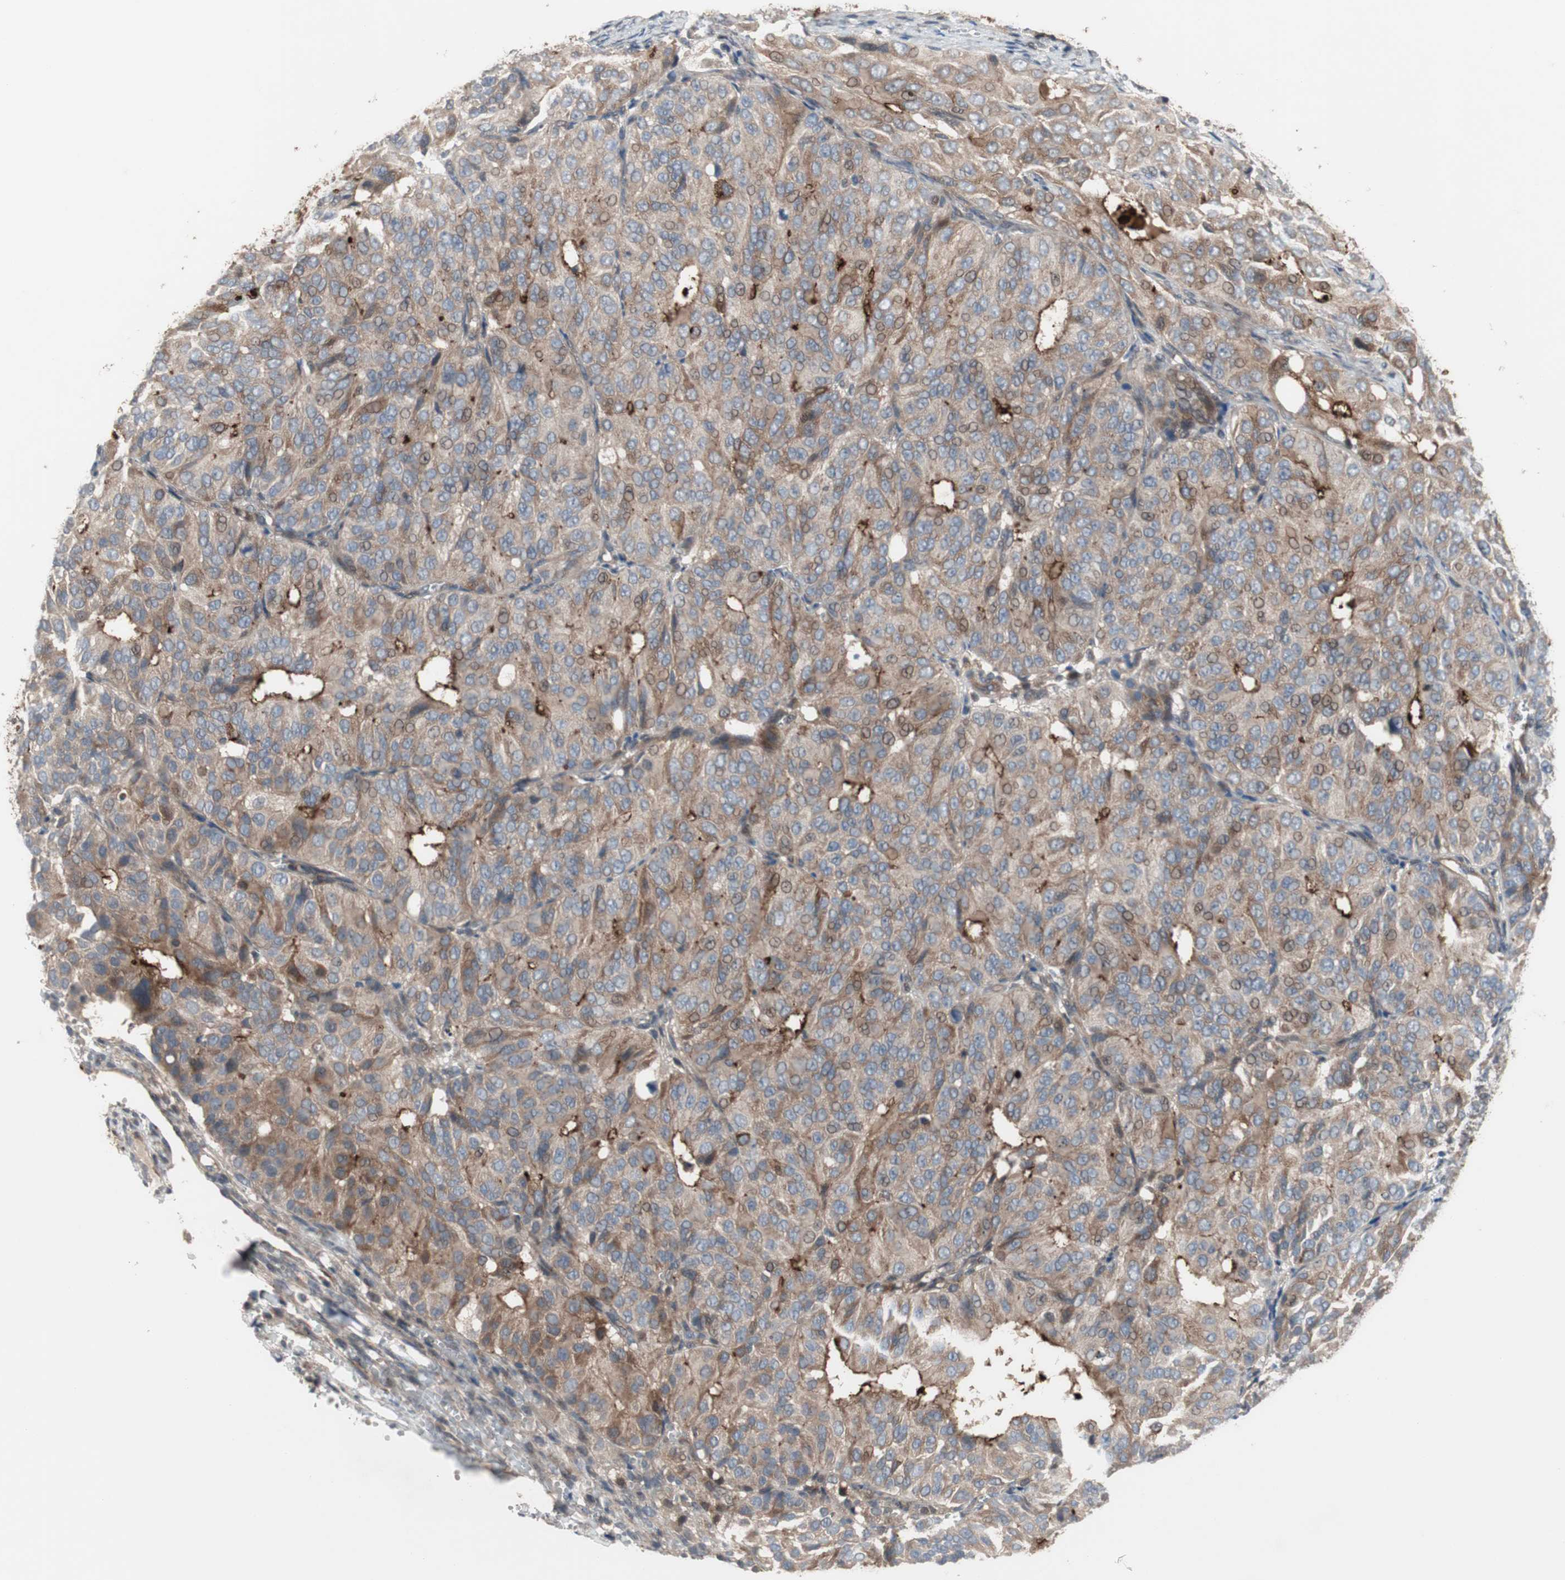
{"staining": {"intensity": "weak", "quantity": ">75%", "location": "cytoplasmic/membranous"}, "tissue": "ovarian cancer", "cell_type": "Tumor cells", "image_type": "cancer", "snomed": [{"axis": "morphology", "description": "Carcinoma, endometroid"}, {"axis": "topography", "description": "Ovary"}], "caption": "Immunohistochemical staining of human ovarian cancer demonstrates low levels of weak cytoplasmic/membranous protein staining in about >75% of tumor cells.", "gene": "OAZ1", "patient": {"sex": "female", "age": 51}}